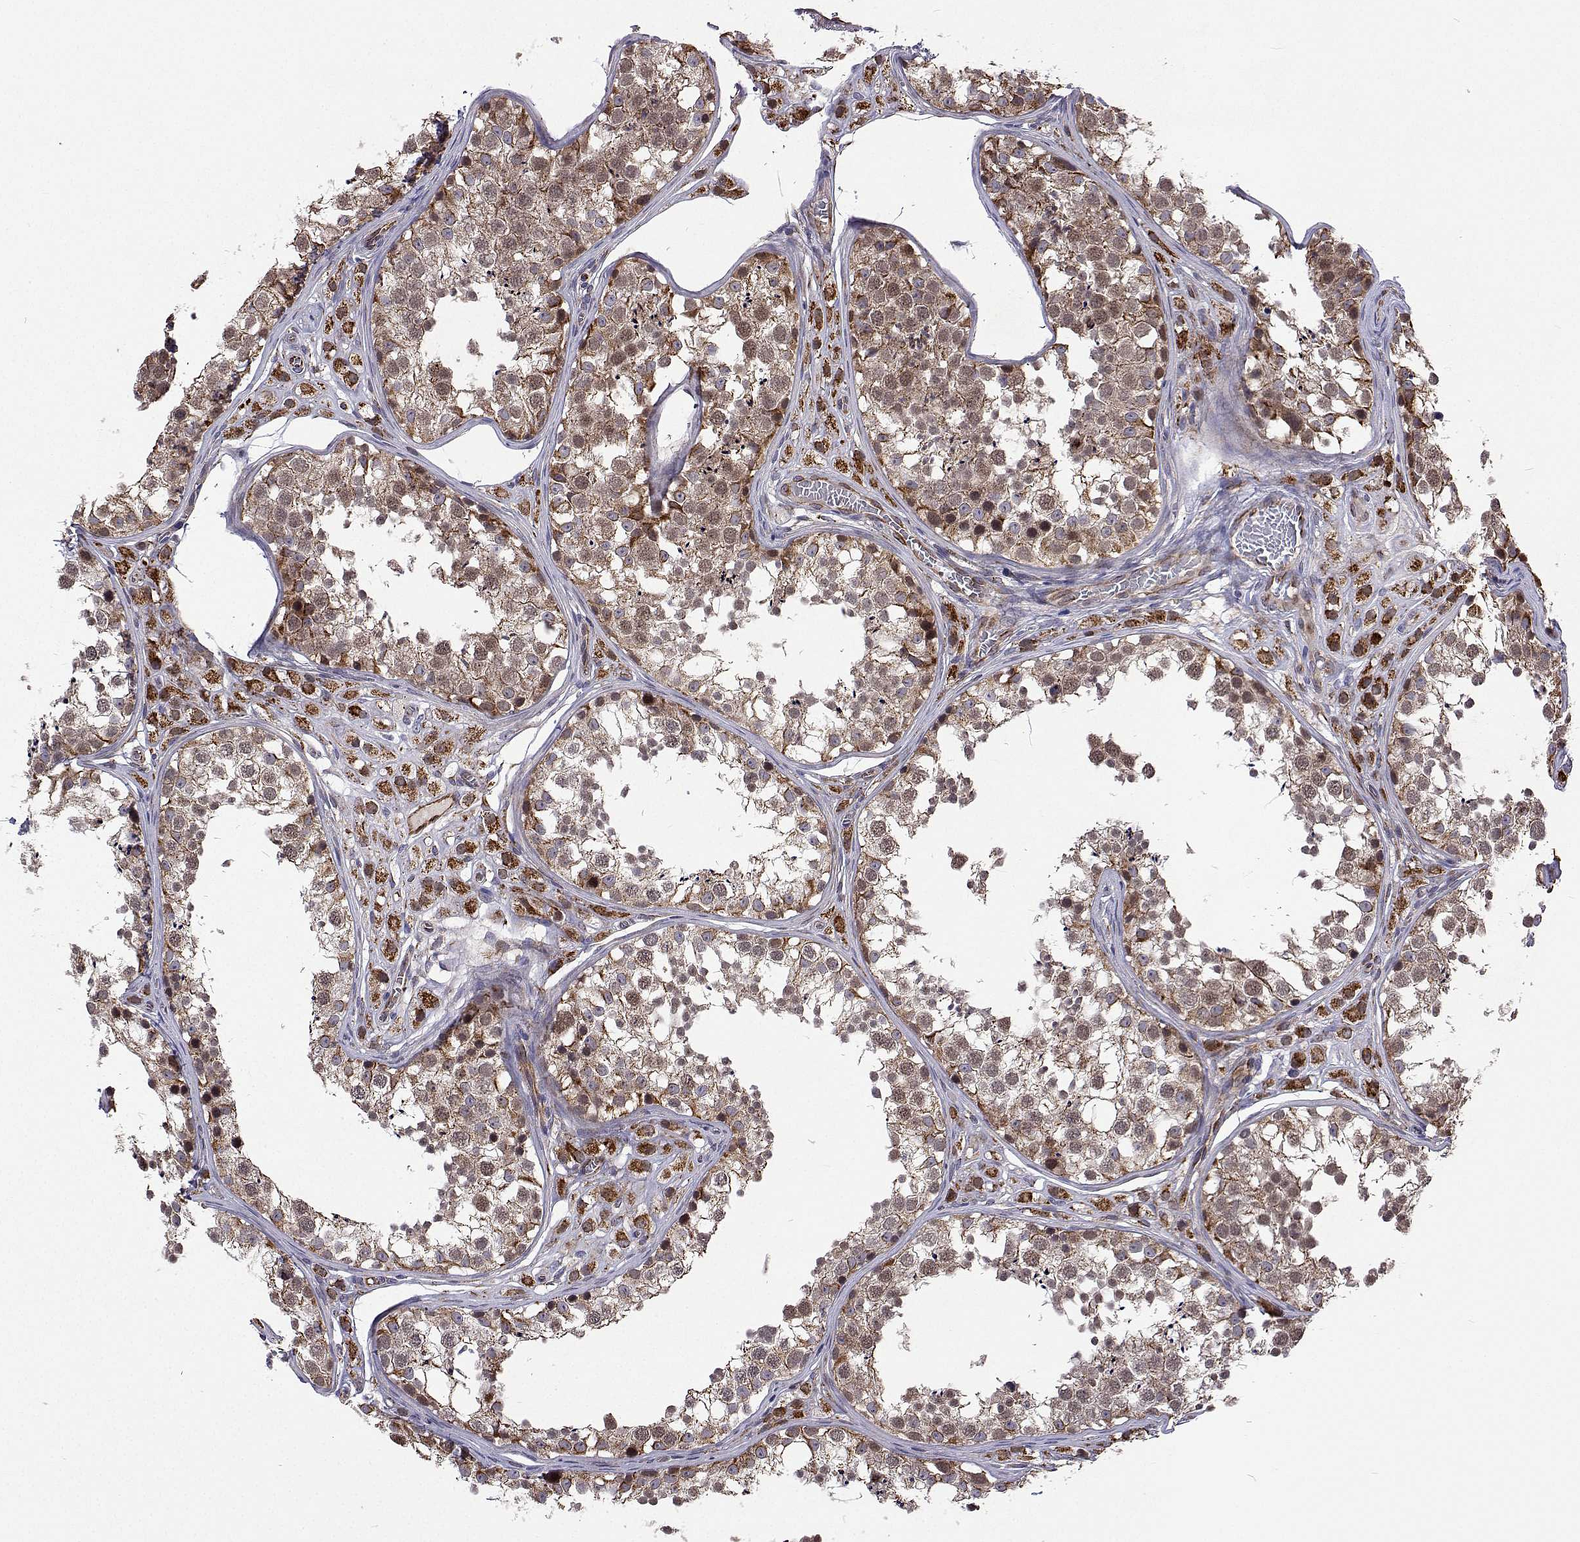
{"staining": {"intensity": "moderate", "quantity": ">75%", "location": "cytoplasmic/membranous"}, "tissue": "testis", "cell_type": "Cells in seminiferous ducts", "image_type": "normal", "snomed": [{"axis": "morphology", "description": "Normal tissue, NOS"}, {"axis": "topography", "description": "Testis"}], "caption": "This micrograph exhibits normal testis stained with IHC to label a protein in brown. The cytoplasmic/membranous of cells in seminiferous ducts show moderate positivity for the protein. Nuclei are counter-stained blue.", "gene": "DHTKD1", "patient": {"sex": "male", "age": 13}}